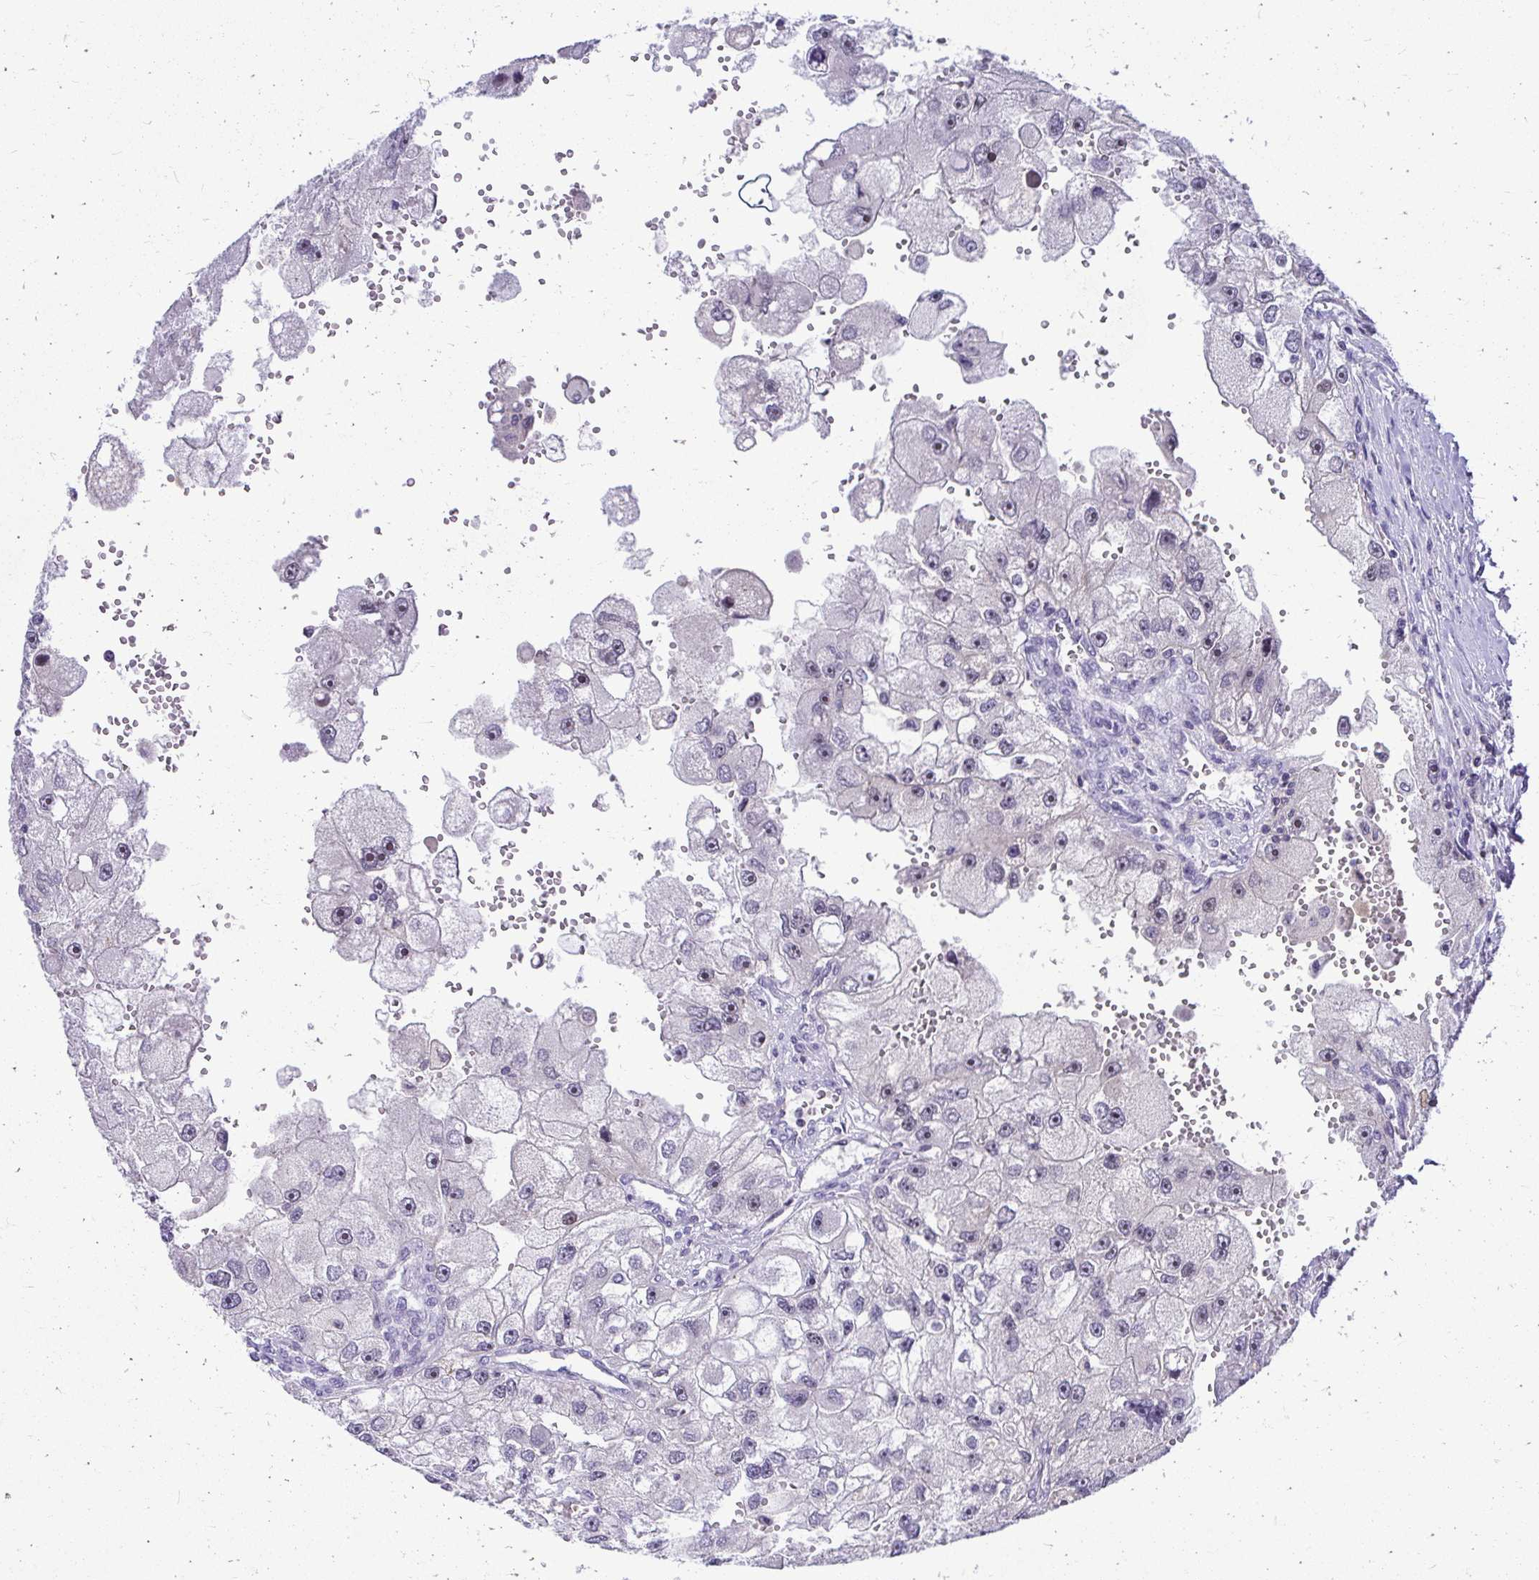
{"staining": {"intensity": "negative", "quantity": "none", "location": "none"}, "tissue": "renal cancer", "cell_type": "Tumor cells", "image_type": "cancer", "snomed": [{"axis": "morphology", "description": "Adenocarcinoma, NOS"}, {"axis": "topography", "description": "Kidney"}], "caption": "There is no significant positivity in tumor cells of renal adenocarcinoma.", "gene": "NIFK", "patient": {"sex": "male", "age": 63}}